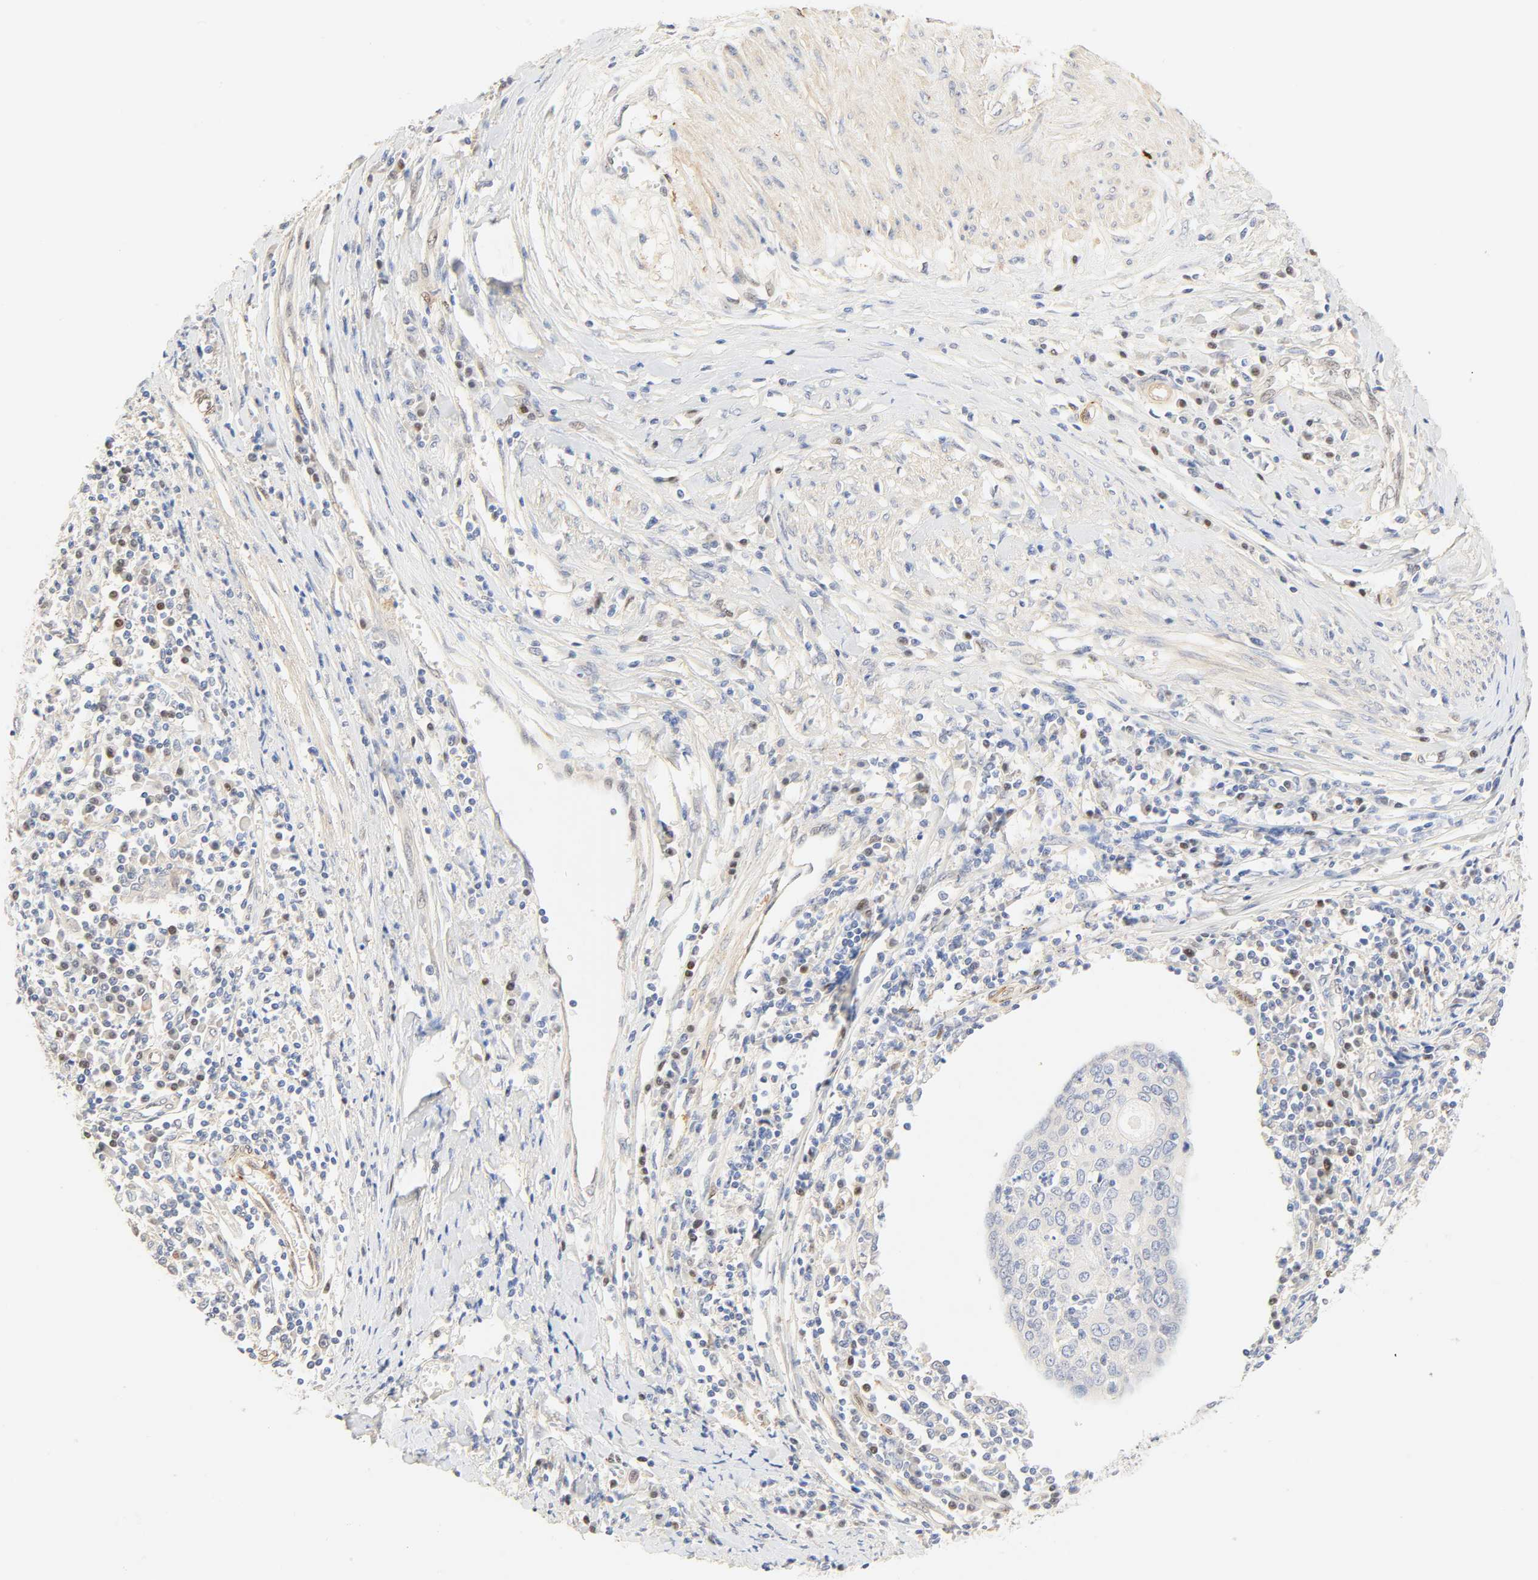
{"staining": {"intensity": "negative", "quantity": "none", "location": "none"}, "tissue": "cervical cancer", "cell_type": "Tumor cells", "image_type": "cancer", "snomed": [{"axis": "morphology", "description": "Squamous cell carcinoma, NOS"}, {"axis": "topography", "description": "Cervix"}], "caption": "A micrograph of human squamous cell carcinoma (cervical) is negative for staining in tumor cells.", "gene": "BORCS8-MEF2B", "patient": {"sex": "female", "age": 40}}